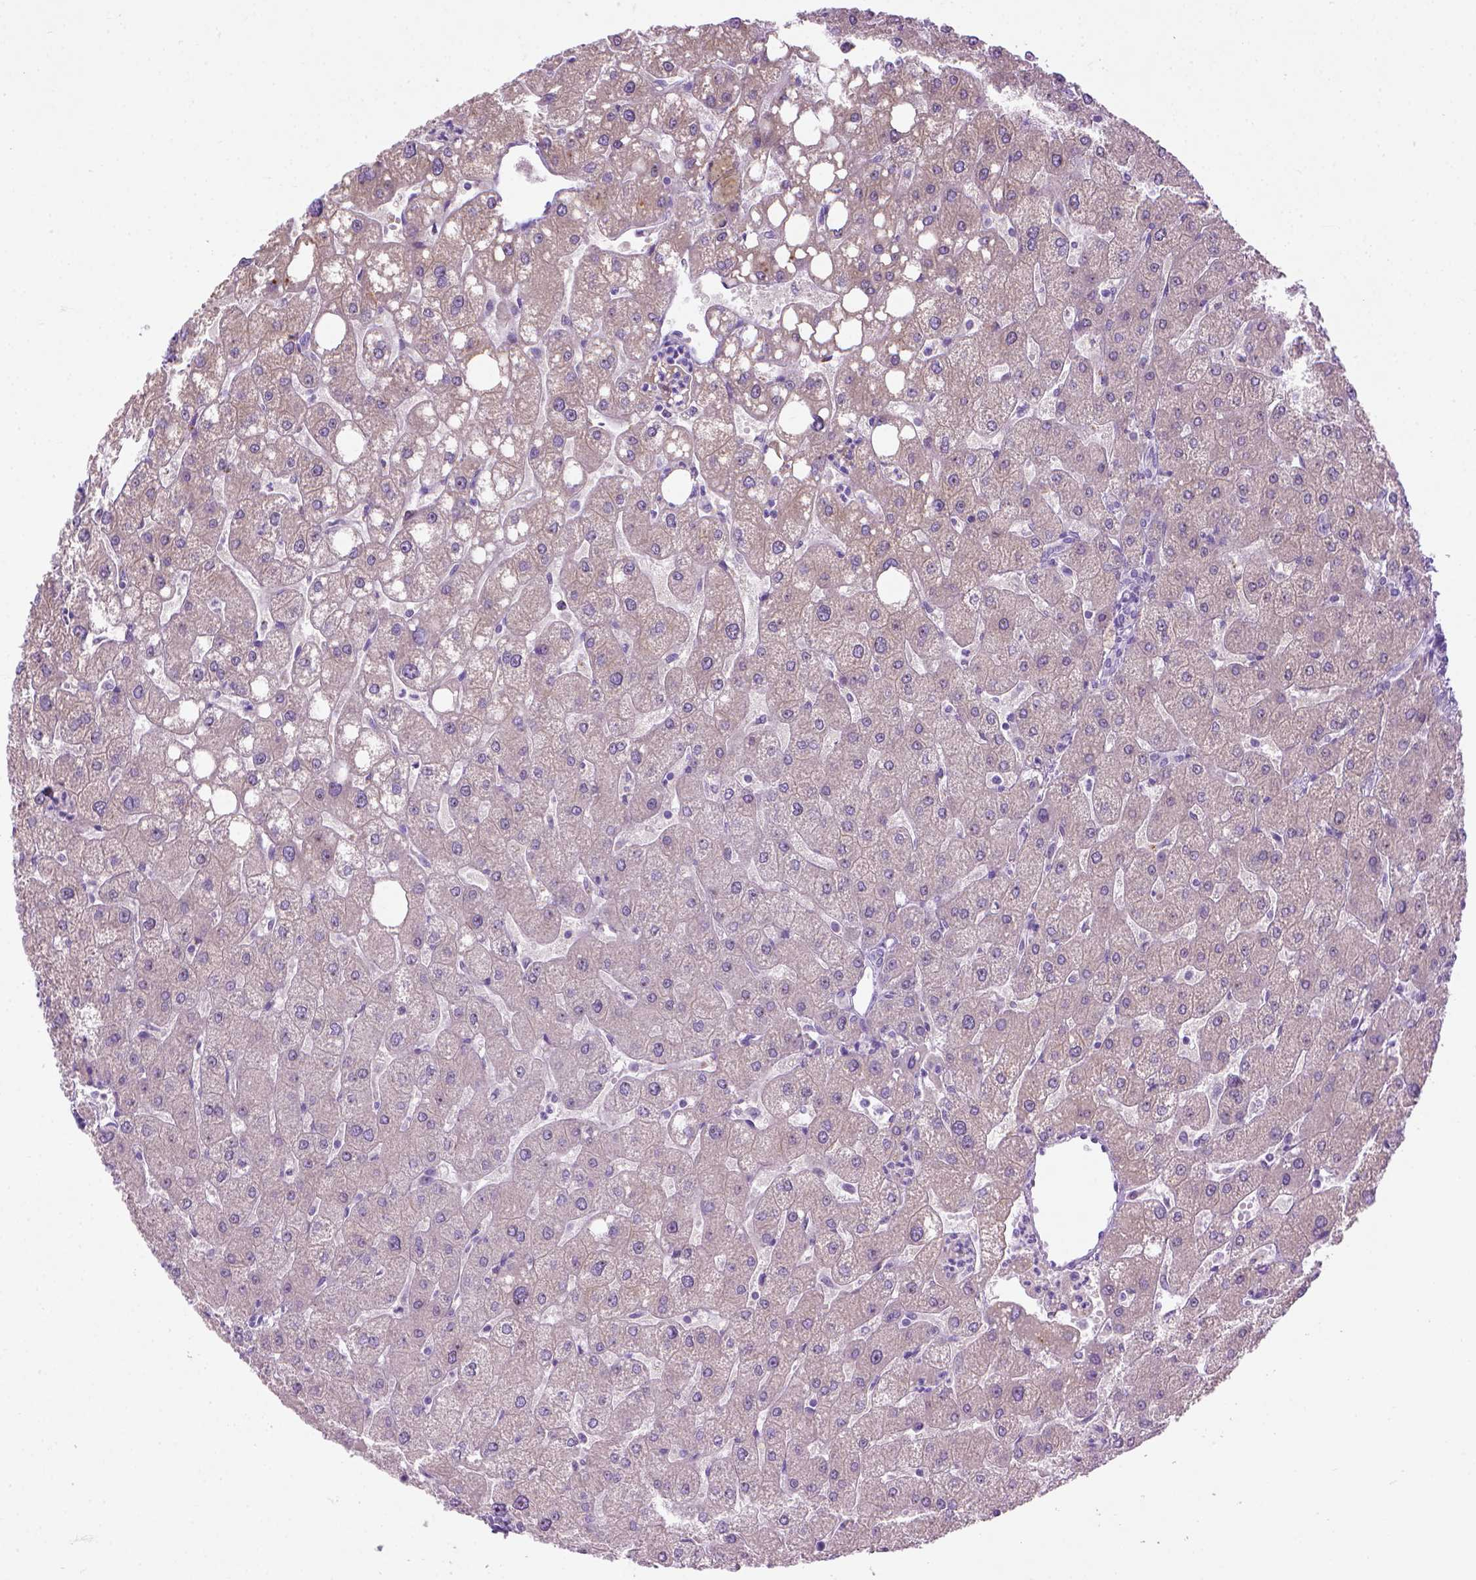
{"staining": {"intensity": "negative", "quantity": "none", "location": "none"}, "tissue": "liver", "cell_type": "Cholangiocytes", "image_type": "normal", "snomed": [{"axis": "morphology", "description": "Normal tissue, NOS"}, {"axis": "topography", "description": "Liver"}], "caption": "Immunohistochemistry (IHC) of unremarkable human liver reveals no positivity in cholangiocytes.", "gene": "UTP4", "patient": {"sex": "male", "age": 67}}